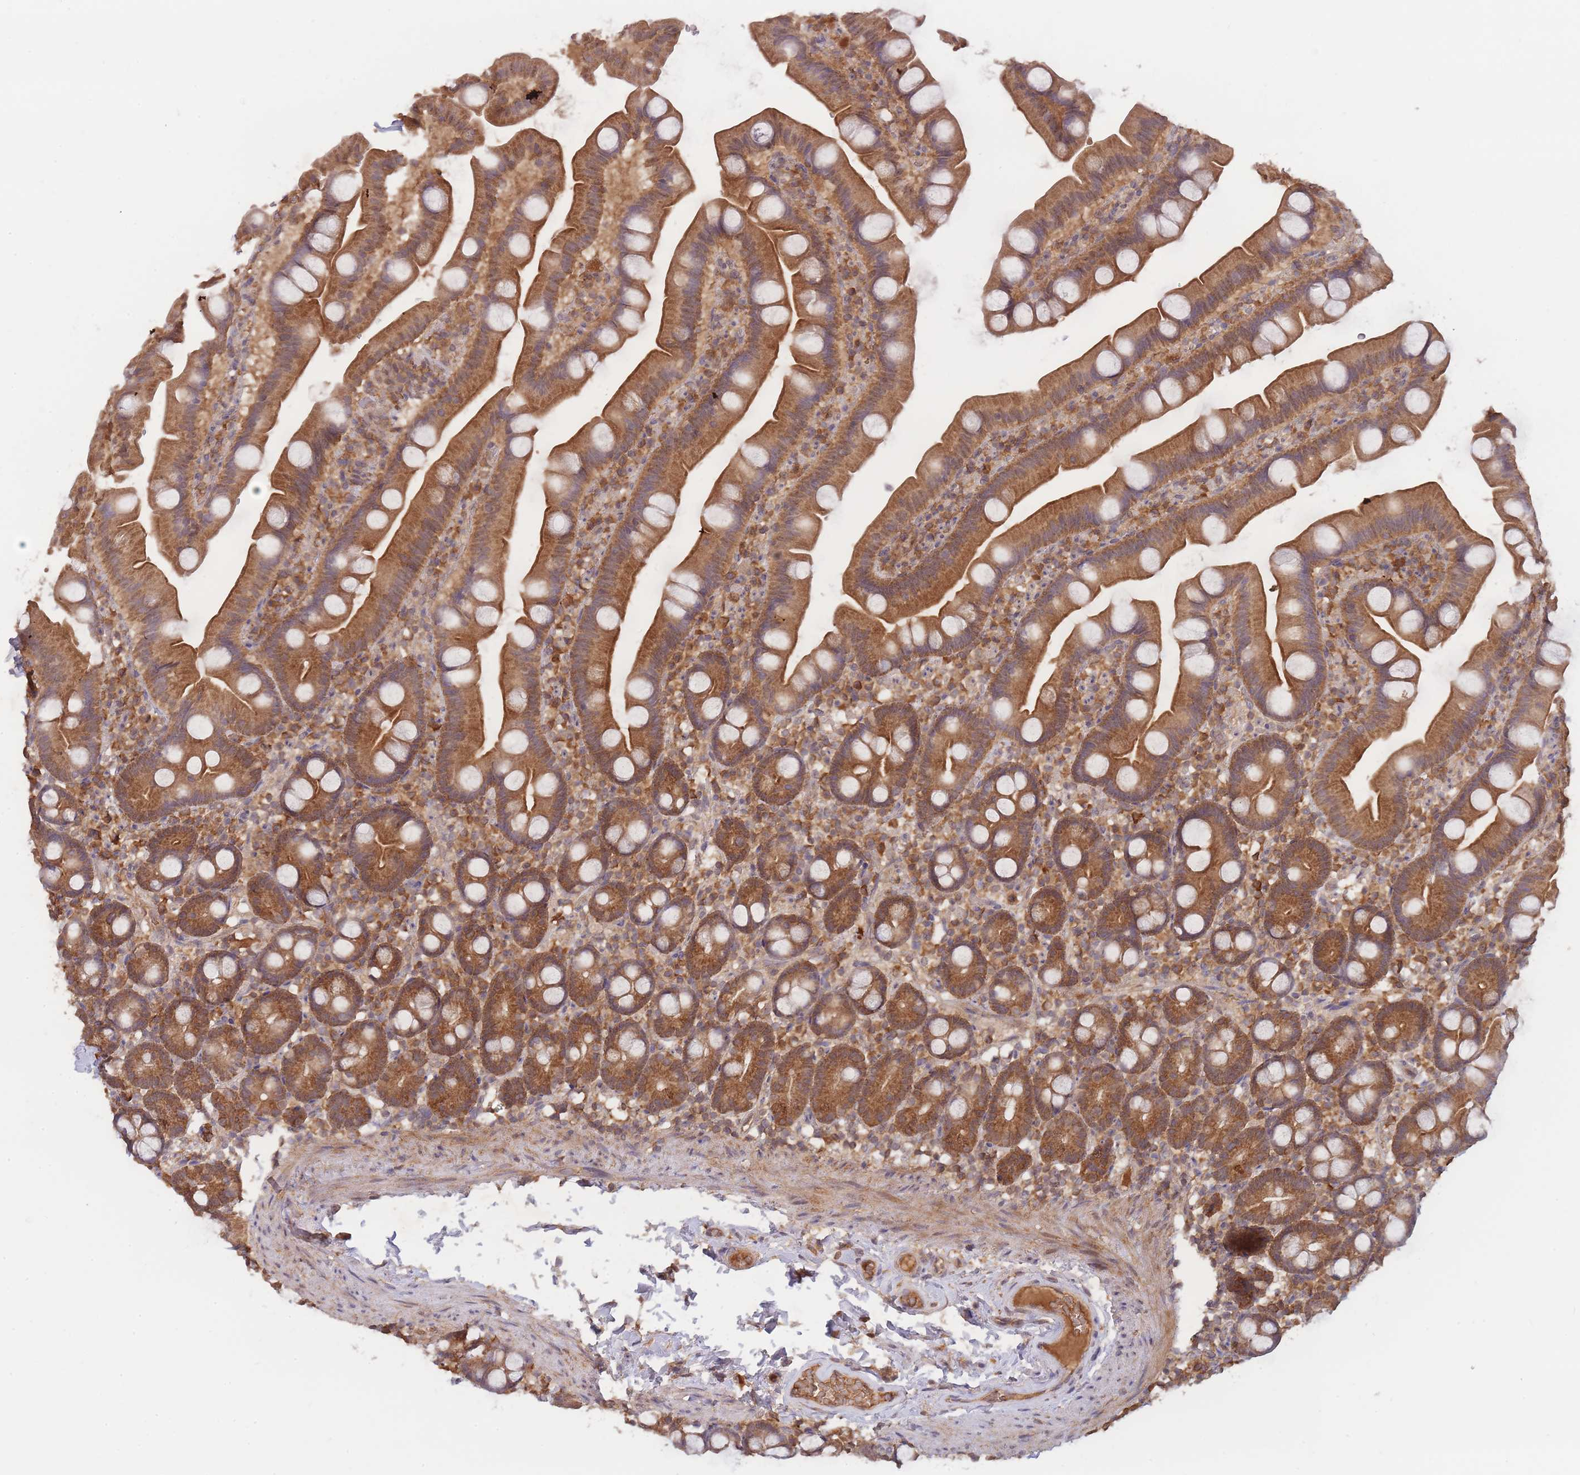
{"staining": {"intensity": "strong", "quantity": ">75%", "location": "cytoplasmic/membranous"}, "tissue": "small intestine", "cell_type": "Glandular cells", "image_type": "normal", "snomed": [{"axis": "morphology", "description": "Normal tissue, NOS"}, {"axis": "topography", "description": "Small intestine"}], "caption": "This is an image of immunohistochemistry (IHC) staining of benign small intestine, which shows strong staining in the cytoplasmic/membranous of glandular cells.", "gene": "PIP4P1", "patient": {"sex": "female", "age": 68}}